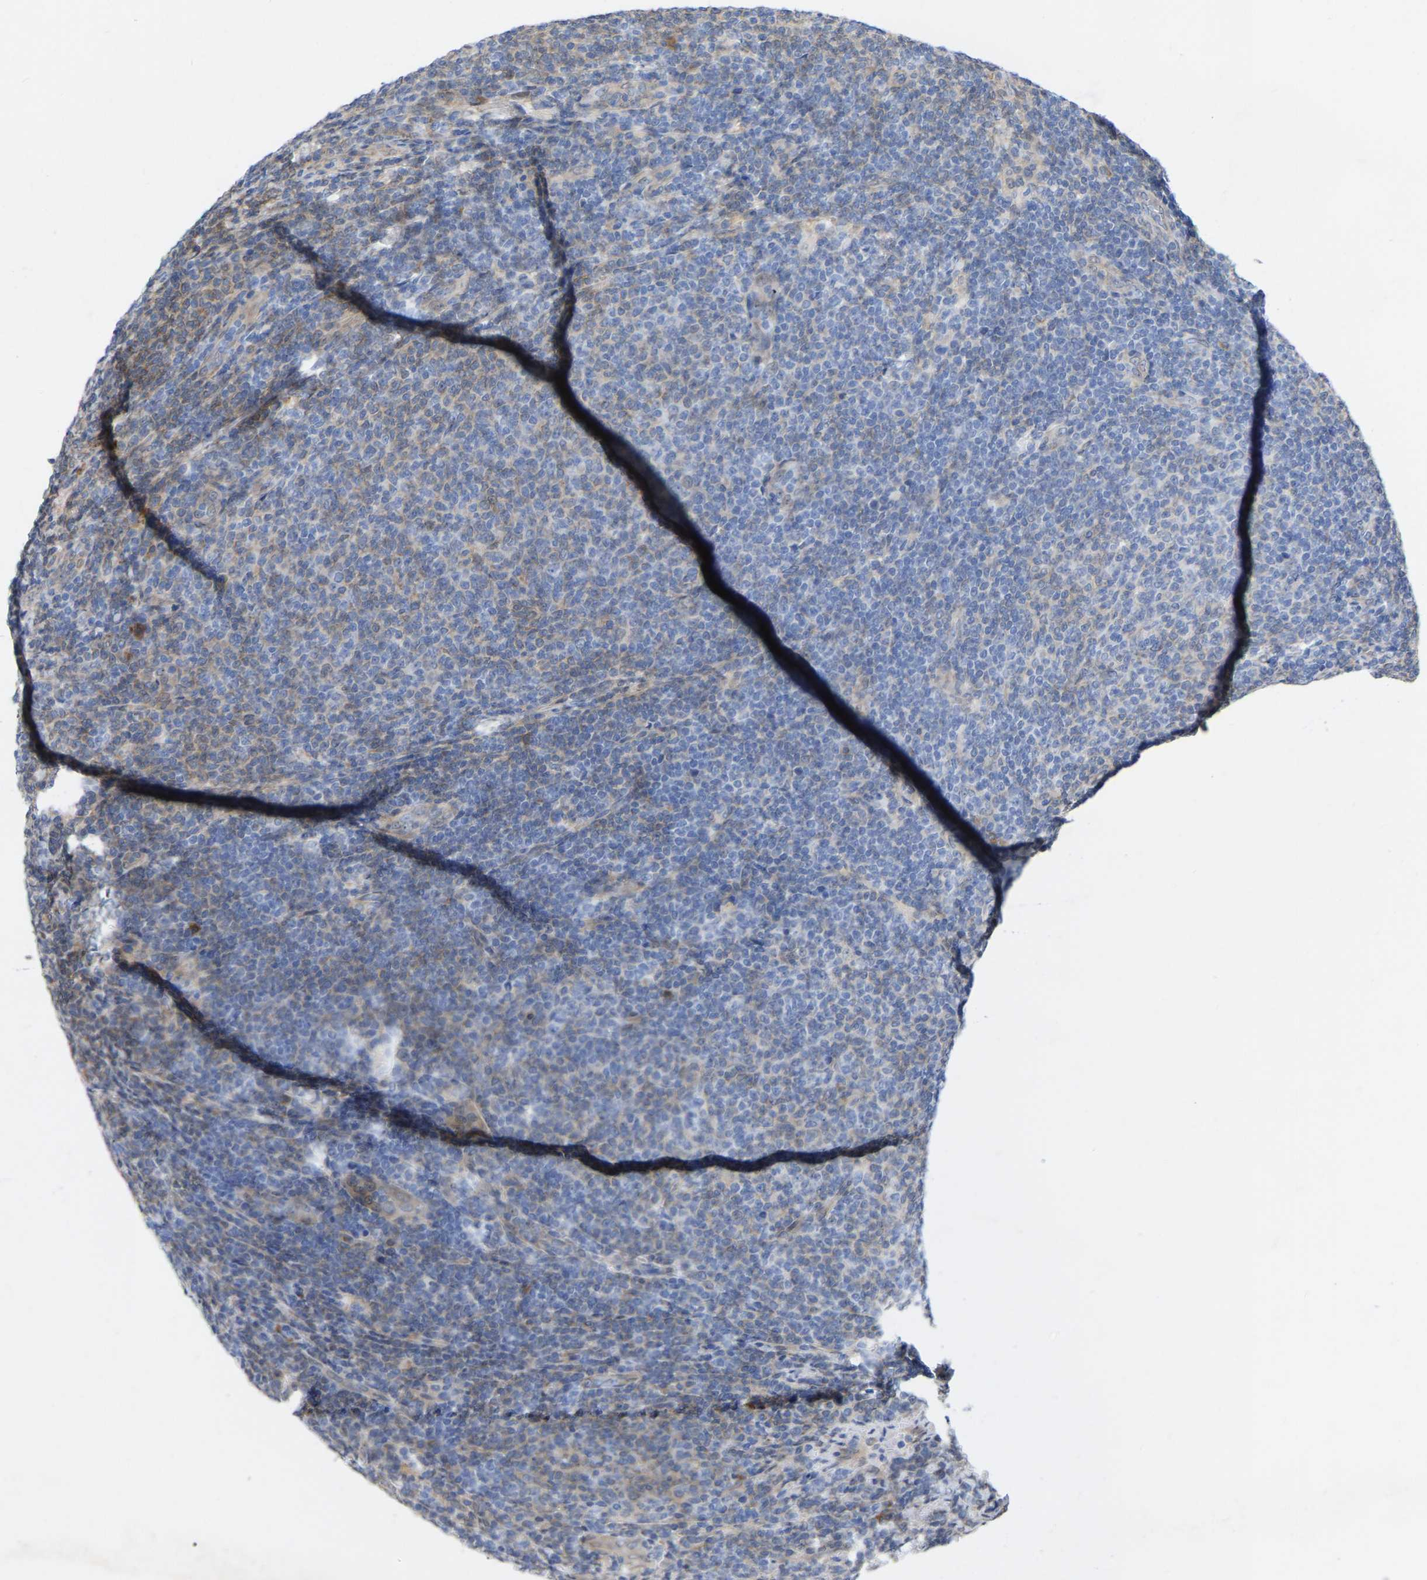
{"staining": {"intensity": "weak", "quantity": "<25%", "location": "cytoplasmic/membranous,nuclear"}, "tissue": "lymphoma", "cell_type": "Tumor cells", "image_type": "cancer", "snomed": [{"axis": "morphology", "description": "Malignant lymphoma, non-Hodgkin's type, Low grade"}, {"axis": "topography", "description": "Lymph node"}], "caption": "Immunohistochemistry (IHC) micrograph of low-grade malignant lymphoma, non-Hodgkin's type stained for a protein (brown), which exhibits no staining in tumor cells. (Brightfield microscopy of DAB immunohistochemistry at high magnification).", "gene": "UBE4B", "patient": {"sex": "male", "age": 66}}